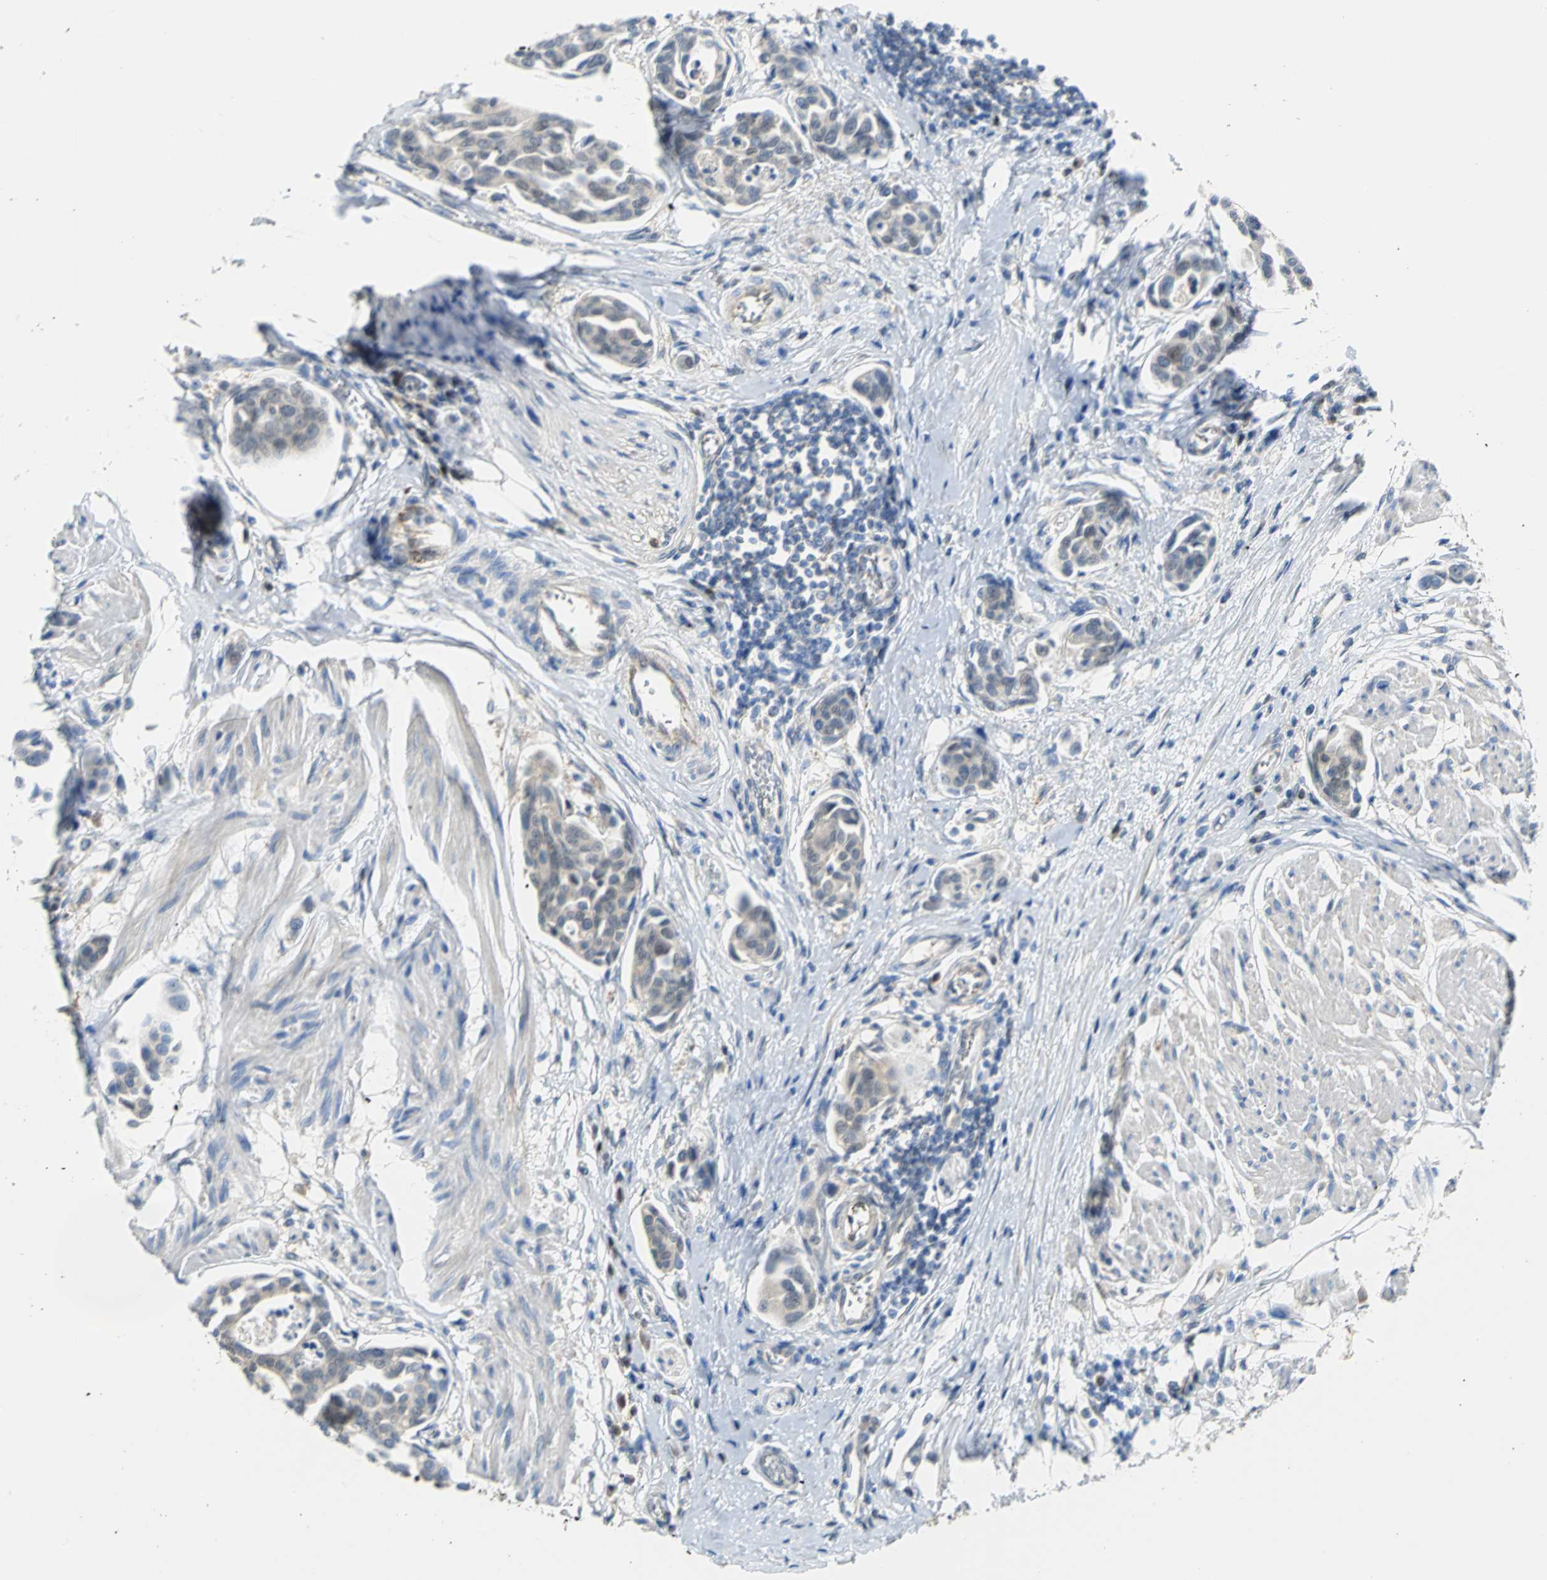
{"staining": {"intensity": "weak", "quantity": "<25%", "location": "cytoplasmic/membranous"}, "tissue": "urothelial cancer", "cell_type": "Tumor cells", "image_type": "cancer", "snomed": [{"axis": "morphology", "description": "Urothelial carcinoma, High grade"}, {"axis": "topography", "description": "Urinary bladder"}], "caption": "Tumor cells are negative for brown protein staining in urothelial cancer.", "gene": "PGM3", "patient": {"sex": "male", "age": 78}}